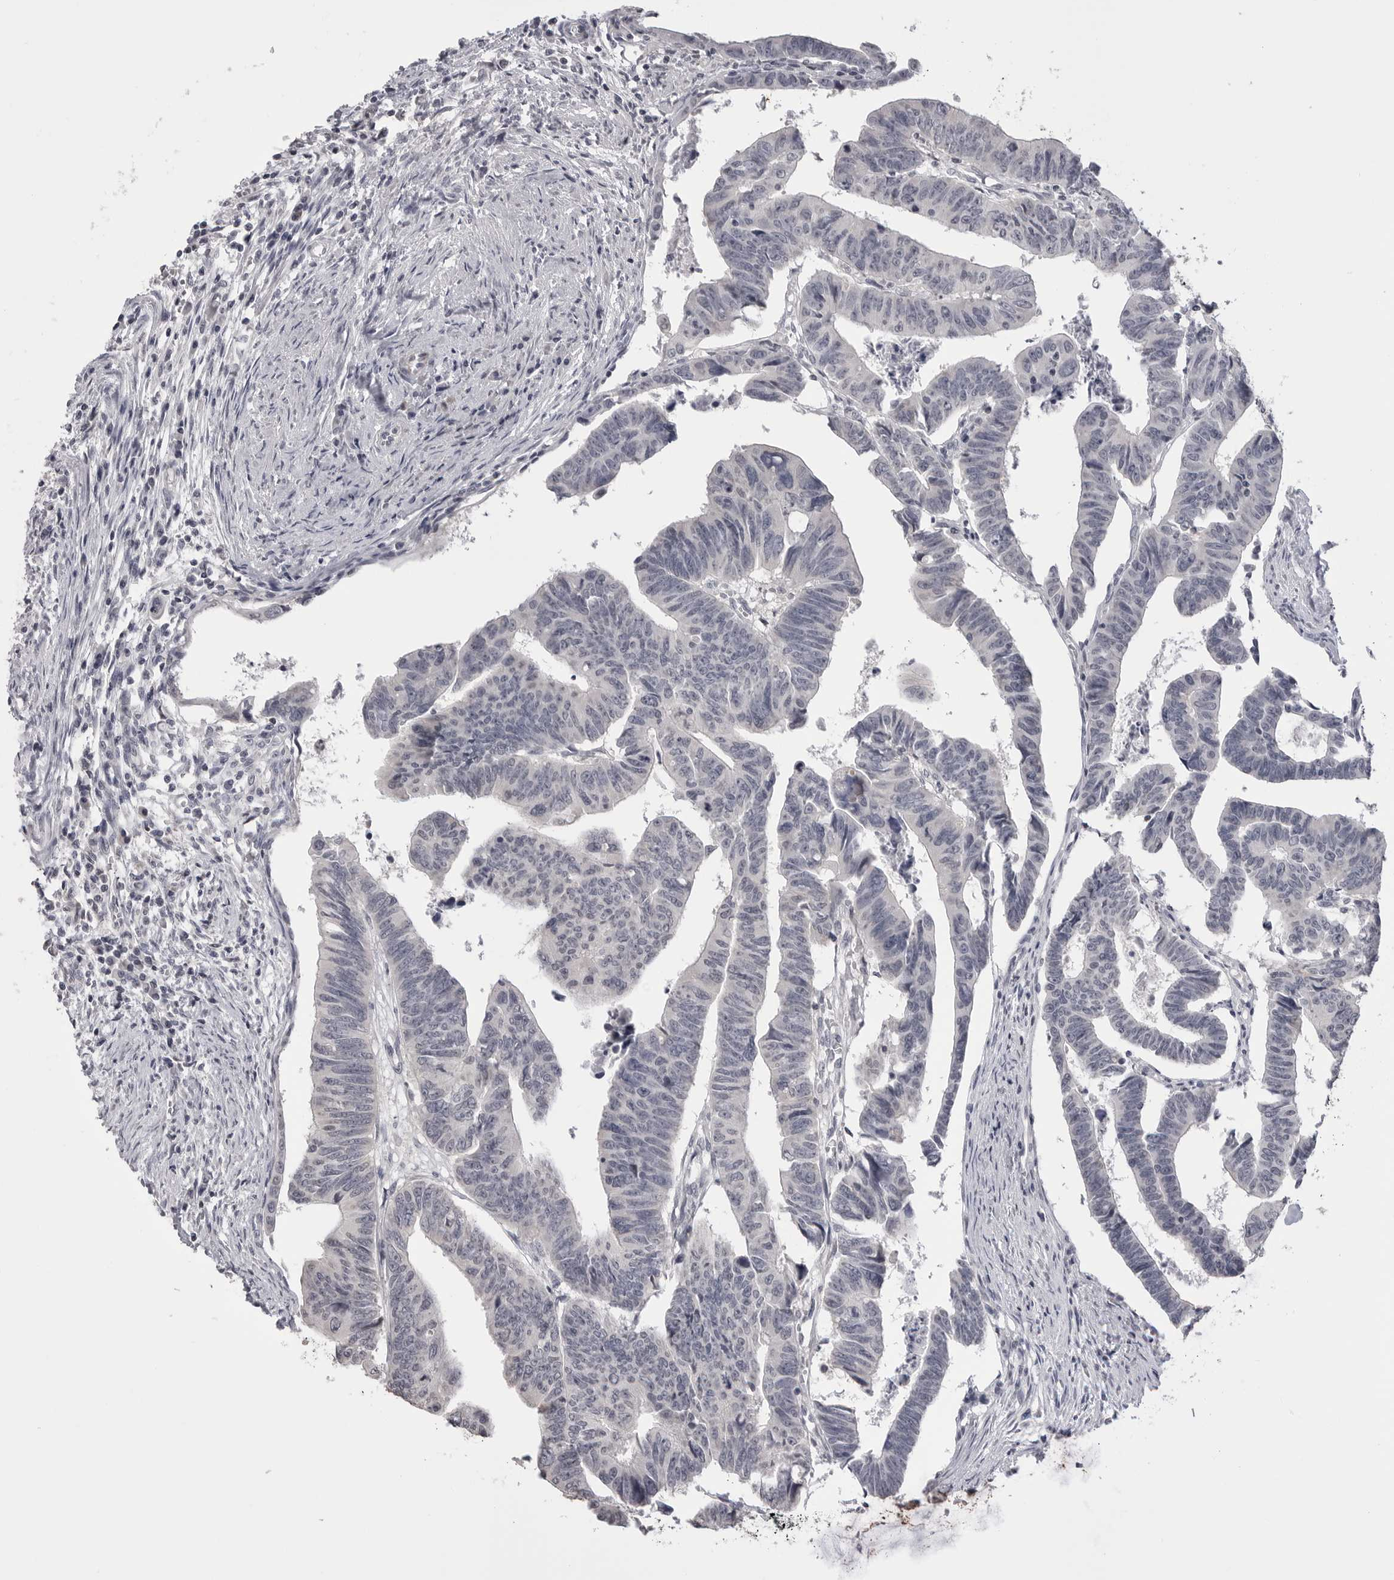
{"staining": {"intensity": "negative", "quantity": "none", "location": "none"}, "tissue": "colorectal cancer", "cell_type": "Tumor cells", "image_type": "cancer", "snomed": [{"axis": "morphology", "description": "Adenocarcinoma, NOS"}, {"axis": "topography", "description": "Rectum"}], "caption": "Human colorectal adenocarcinoma stained for a protein using immunohistochemistry (IHC) displays no expression in tumor cells.", "gene": "GPN2", "patient": {"sex": "female", "age": 65}}